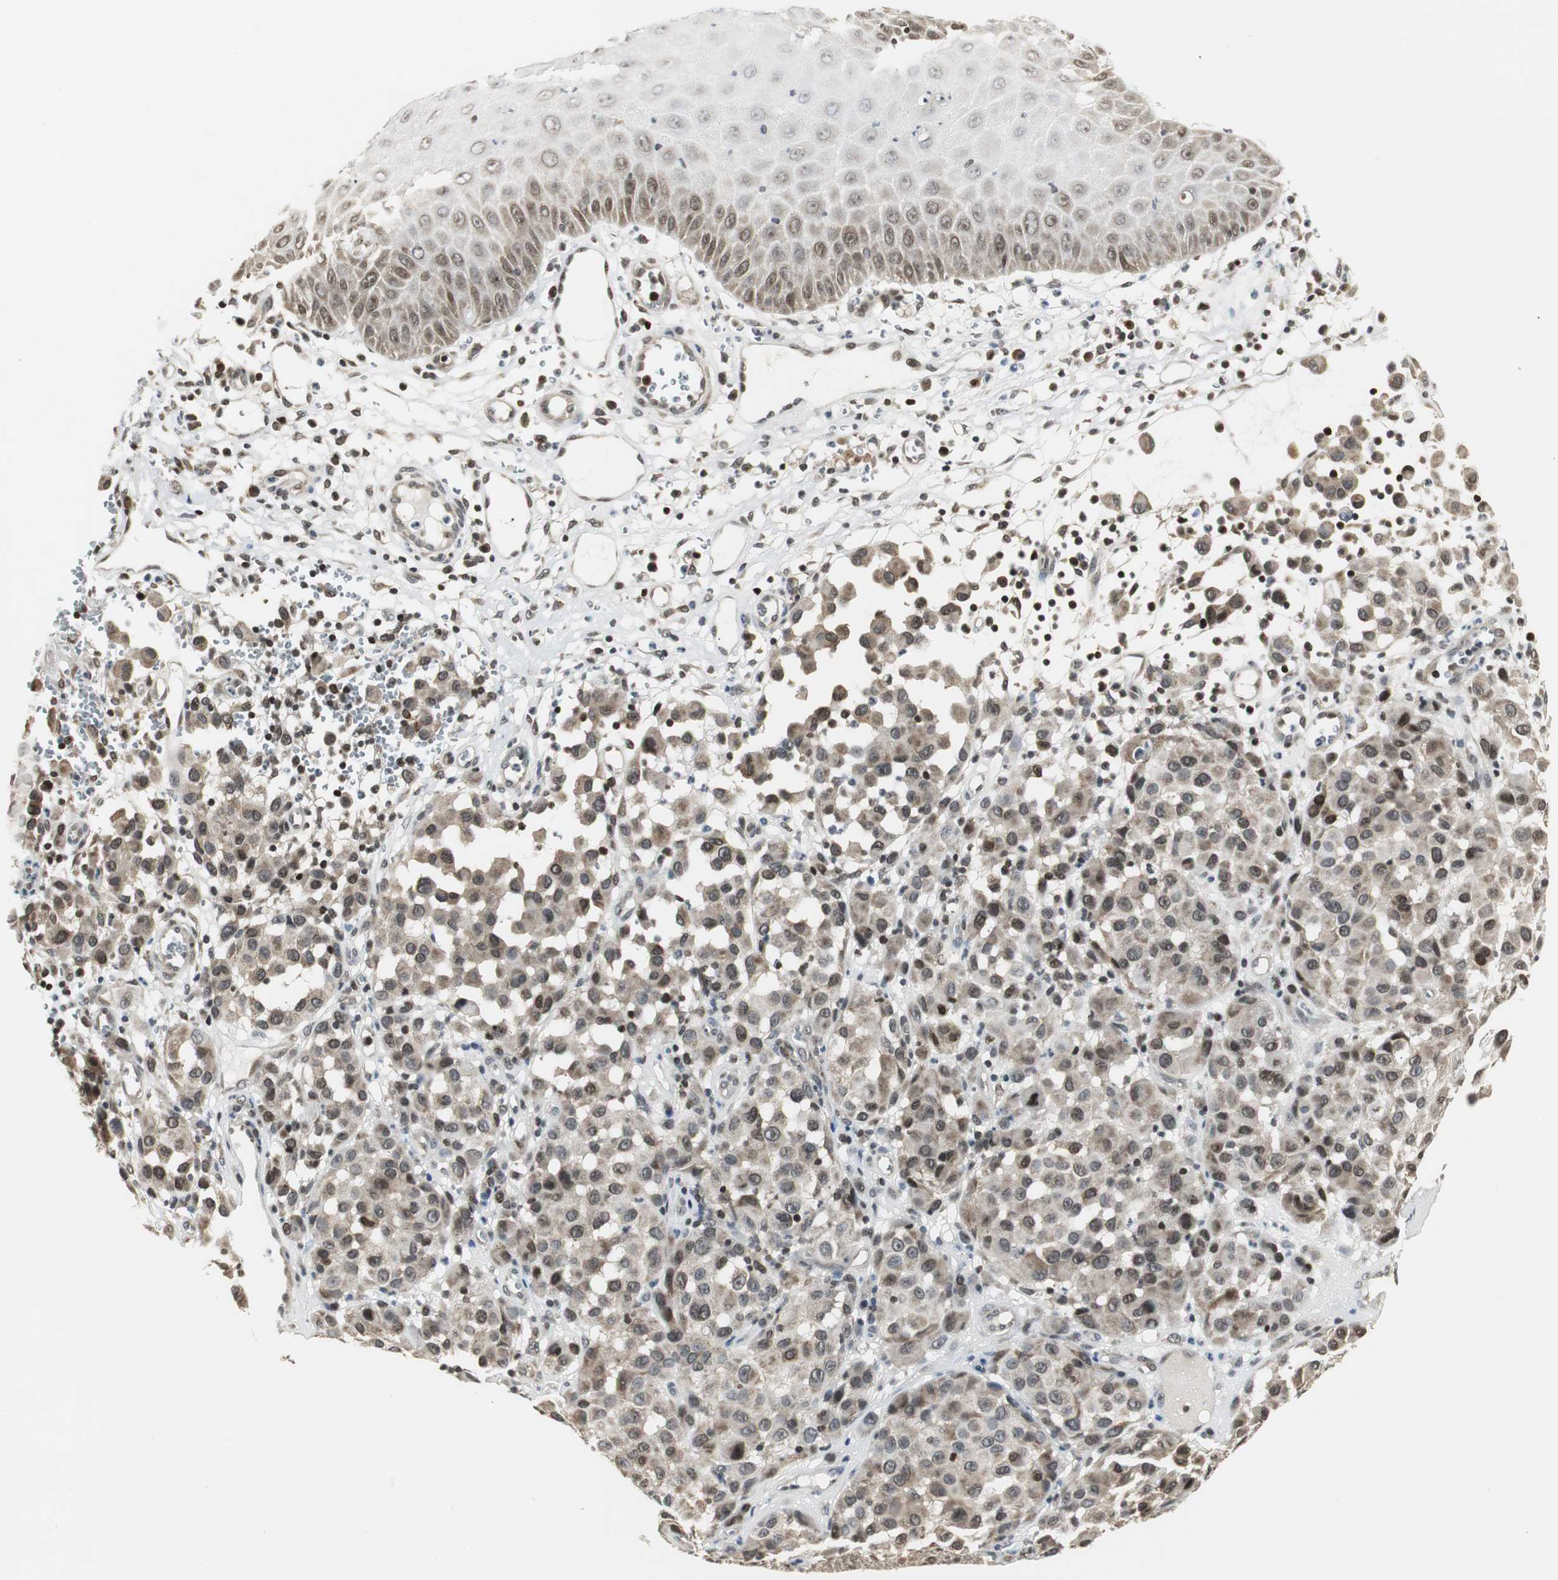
{"staining": {"intensity": "weak", "quantity": ">75%", "location": "cytoplasmic/membranous,nuclear"}, "tissue": "melanoma", "cell_type": "Tumor cells", "image_type": "cancer", "snomed": [{"axis": "morphology", "description": "Malignant melanoma, NOS"}, {"axis": "topography", "description": "Skin"}], "caption": "About >75% of tumor cells in human melanoma exhibit weak cytoplasmic/membranous and nuclear protein positivity as visualized by brown immunohistochemical staining.", "gene": "MPG", "patient": {"sex": "female", "age": 21}}